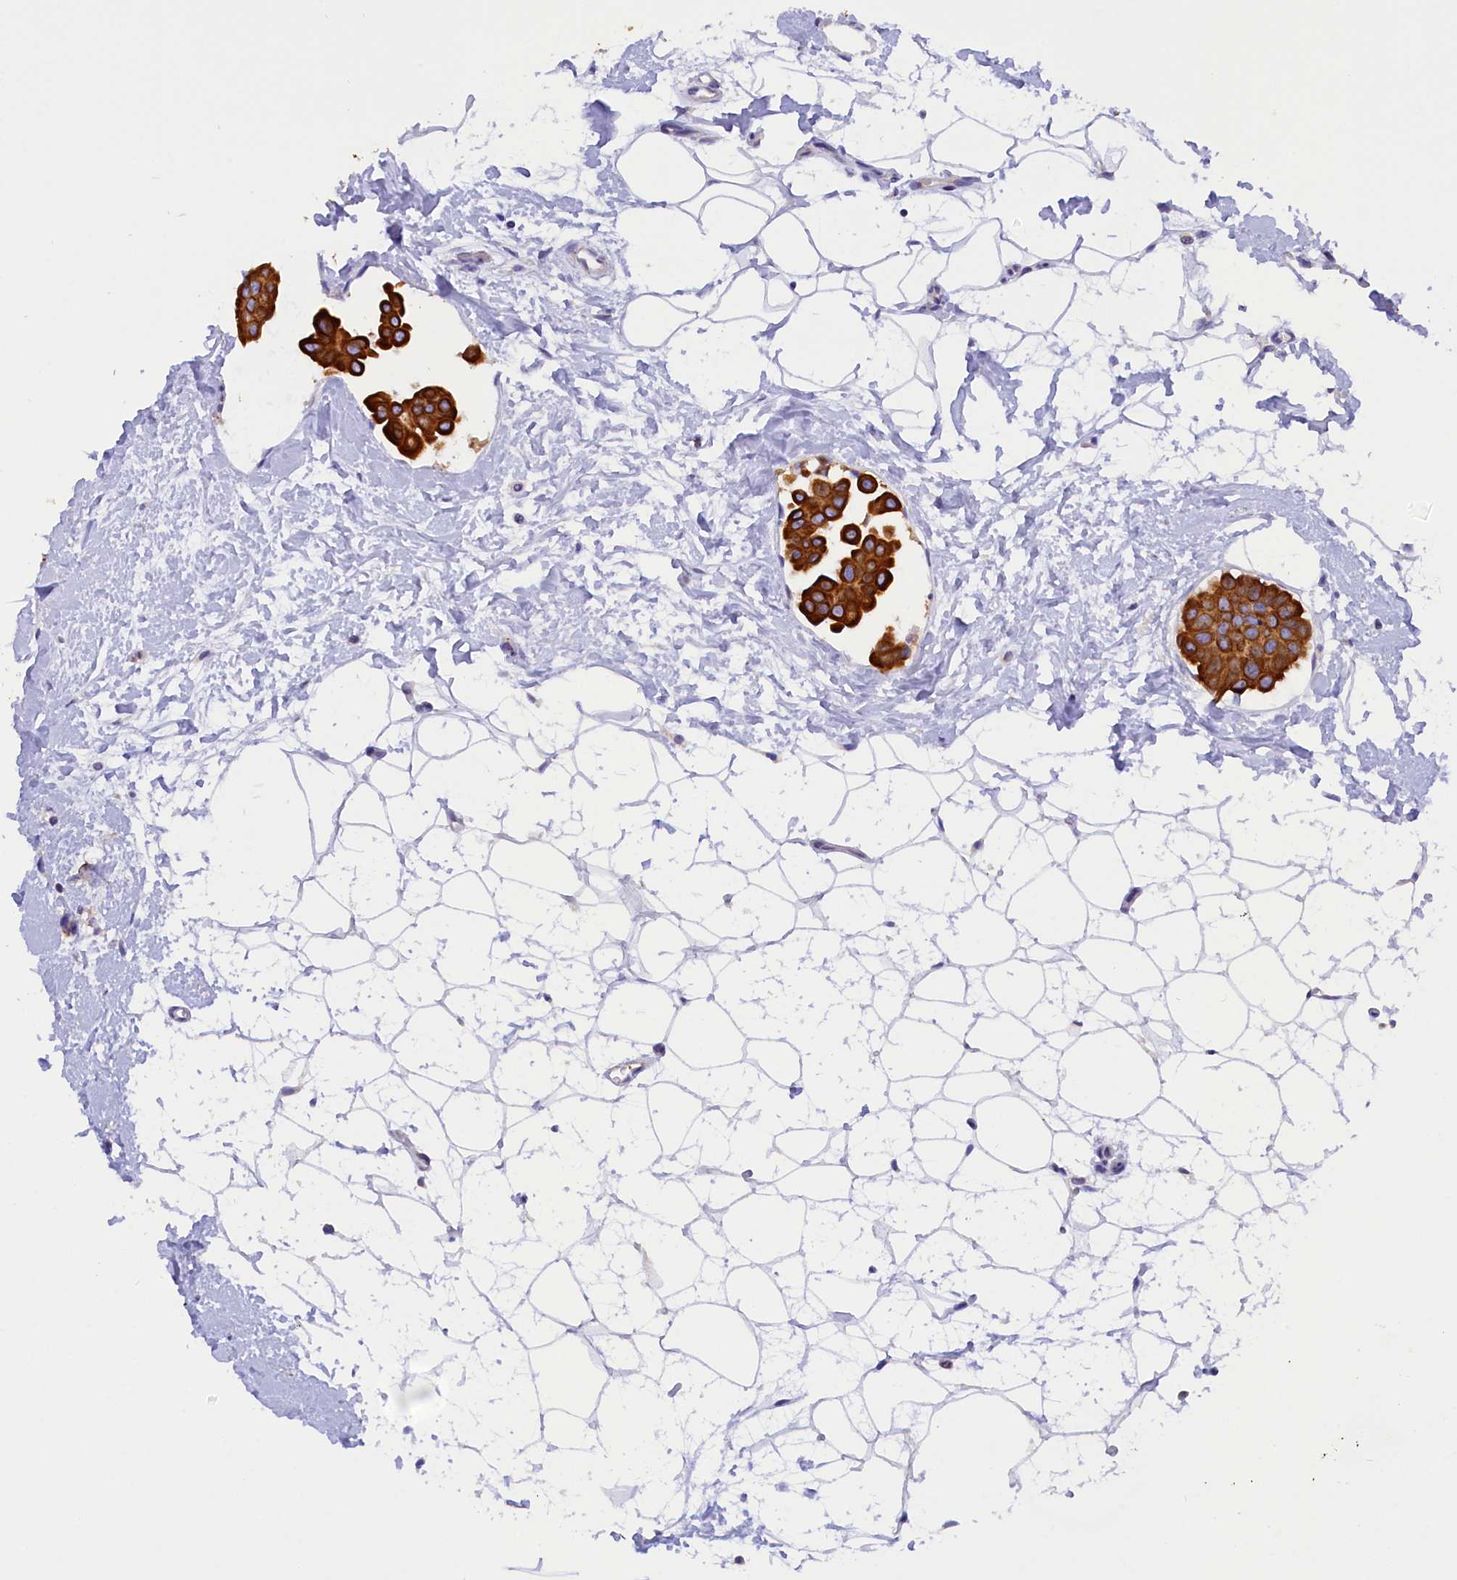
{"staining": {"intensity": "strong", "quantity": ">75%", "location": "cytoplasmic/membranous"}, "tissue": "breast cancer", "cell_type": "Tumor cells", "image_type": "cancer", "snomed": [{"axis": "morphology", "description": "Normal tissue, NOS"}, {"axis": "morphology", "description": "Duct carcinoma"}, {"axis": "topography", "description": "Breast"}], "caption": "Immunohistochemistry (IHC) staining of breast cancer (infiltrating ductal carcinoma), which displays high levels of strong cytoplasmic/membranous positivity in about >75% of tumor cells indicating strong cytoplasmic/membranous protein positivity. The staining was performed using DAB (3,3'-diaminobenzidine) (brown) for protein detection and nuclei were counterstained in hematoxylin (blue).", "gene": "PKIA", "patient": {"sex": "female", "age": 39}}